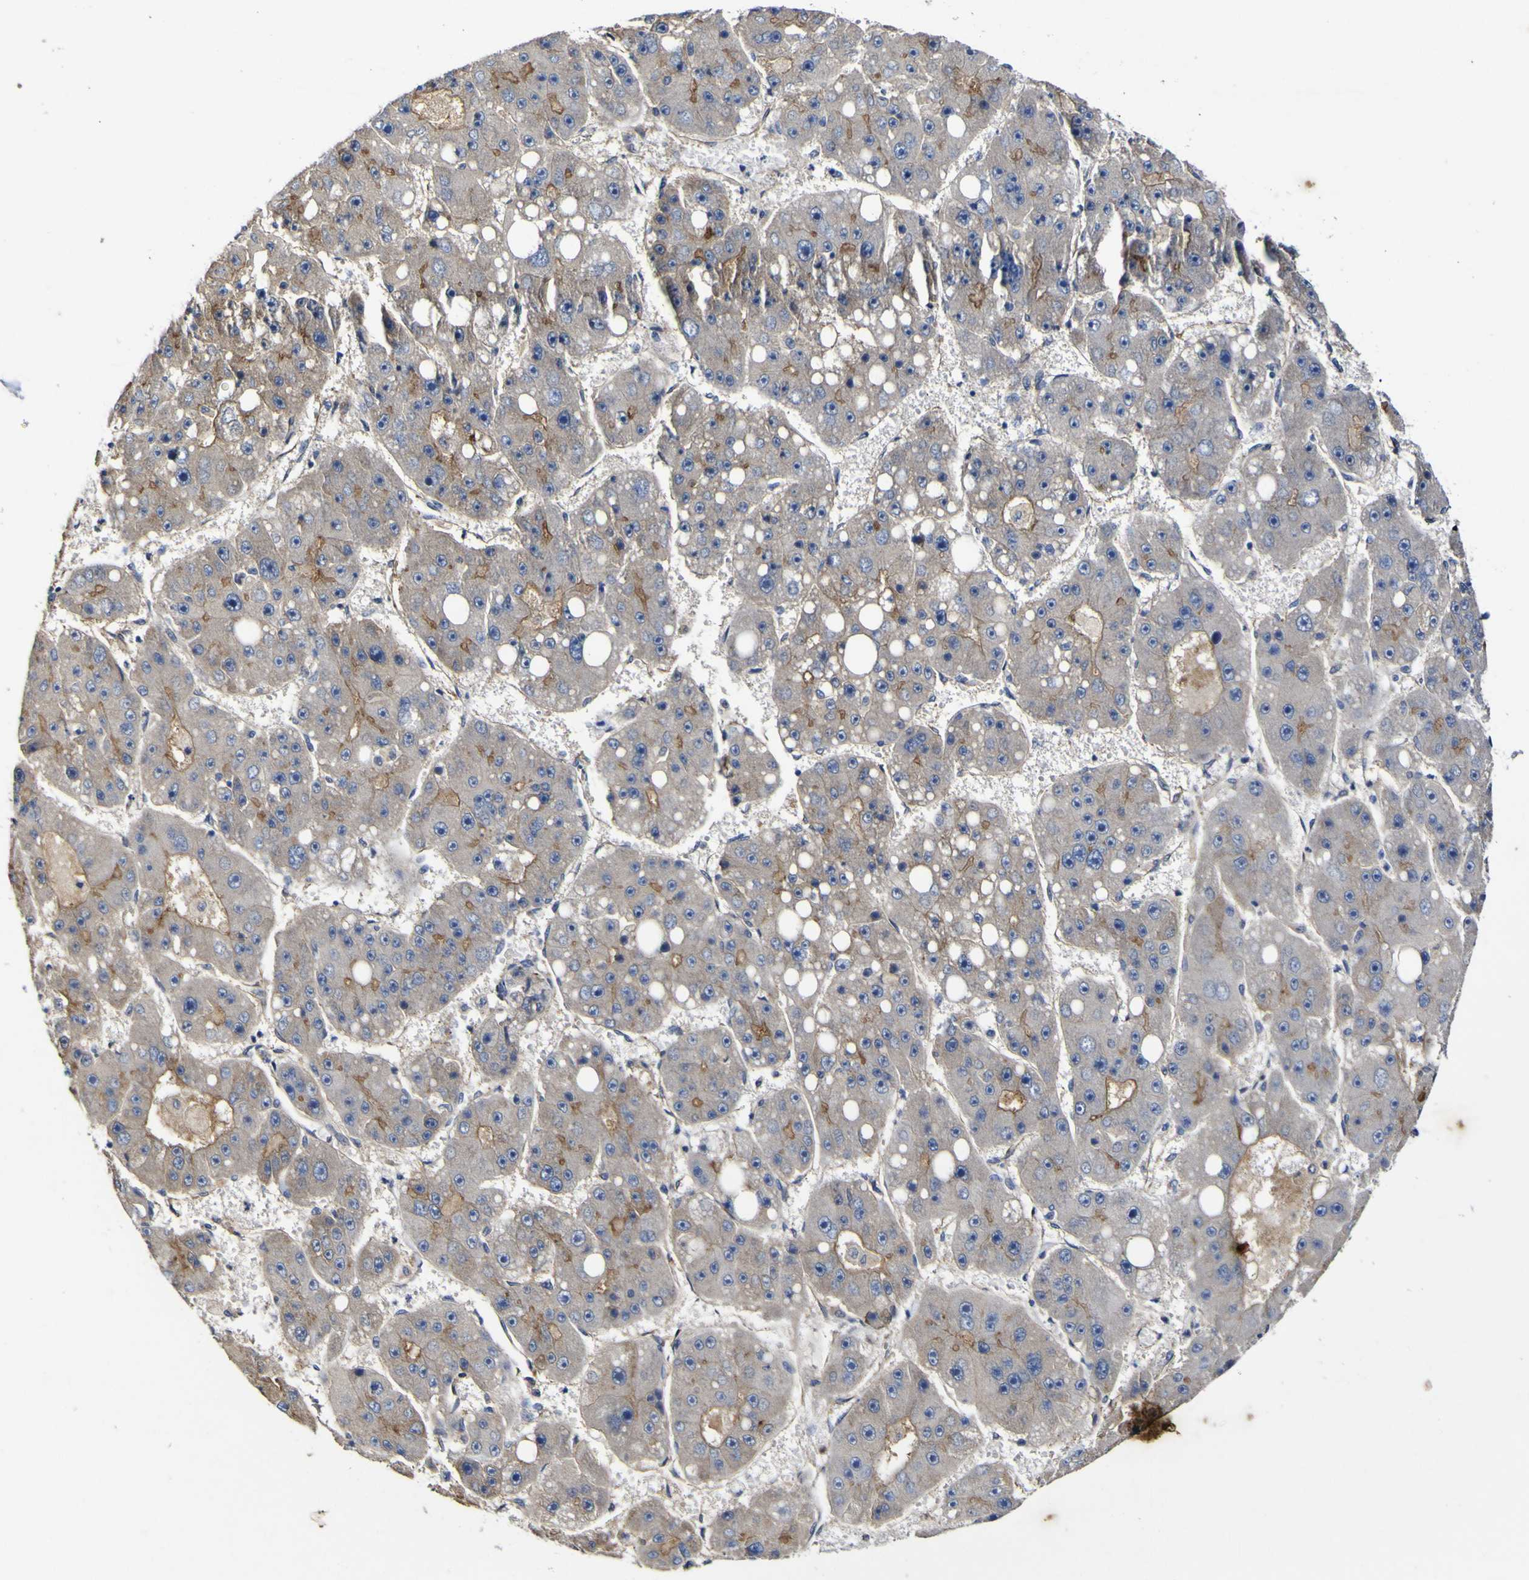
{"staining": {"intensity": "weak", "quantity": "25%-75%", "location": "cytoplasmic/membranous"}, "tissue": "liver cancer", "cell_type": "Tumor cells", "image_type": "cancer", "snomed": [{"axis": "morphology", "description": "Carcinoma, Hepatocellular, NOS"}, {"axis": "topography", "description": "Liver"}], "caption": "Tumor cells display low levels of weak cytoplasmic/membranous expression in approximately 25%-75% of cells in human liver cancer.", "gene": "CCL2", "patient": {"sex": "female", "age": 61}}